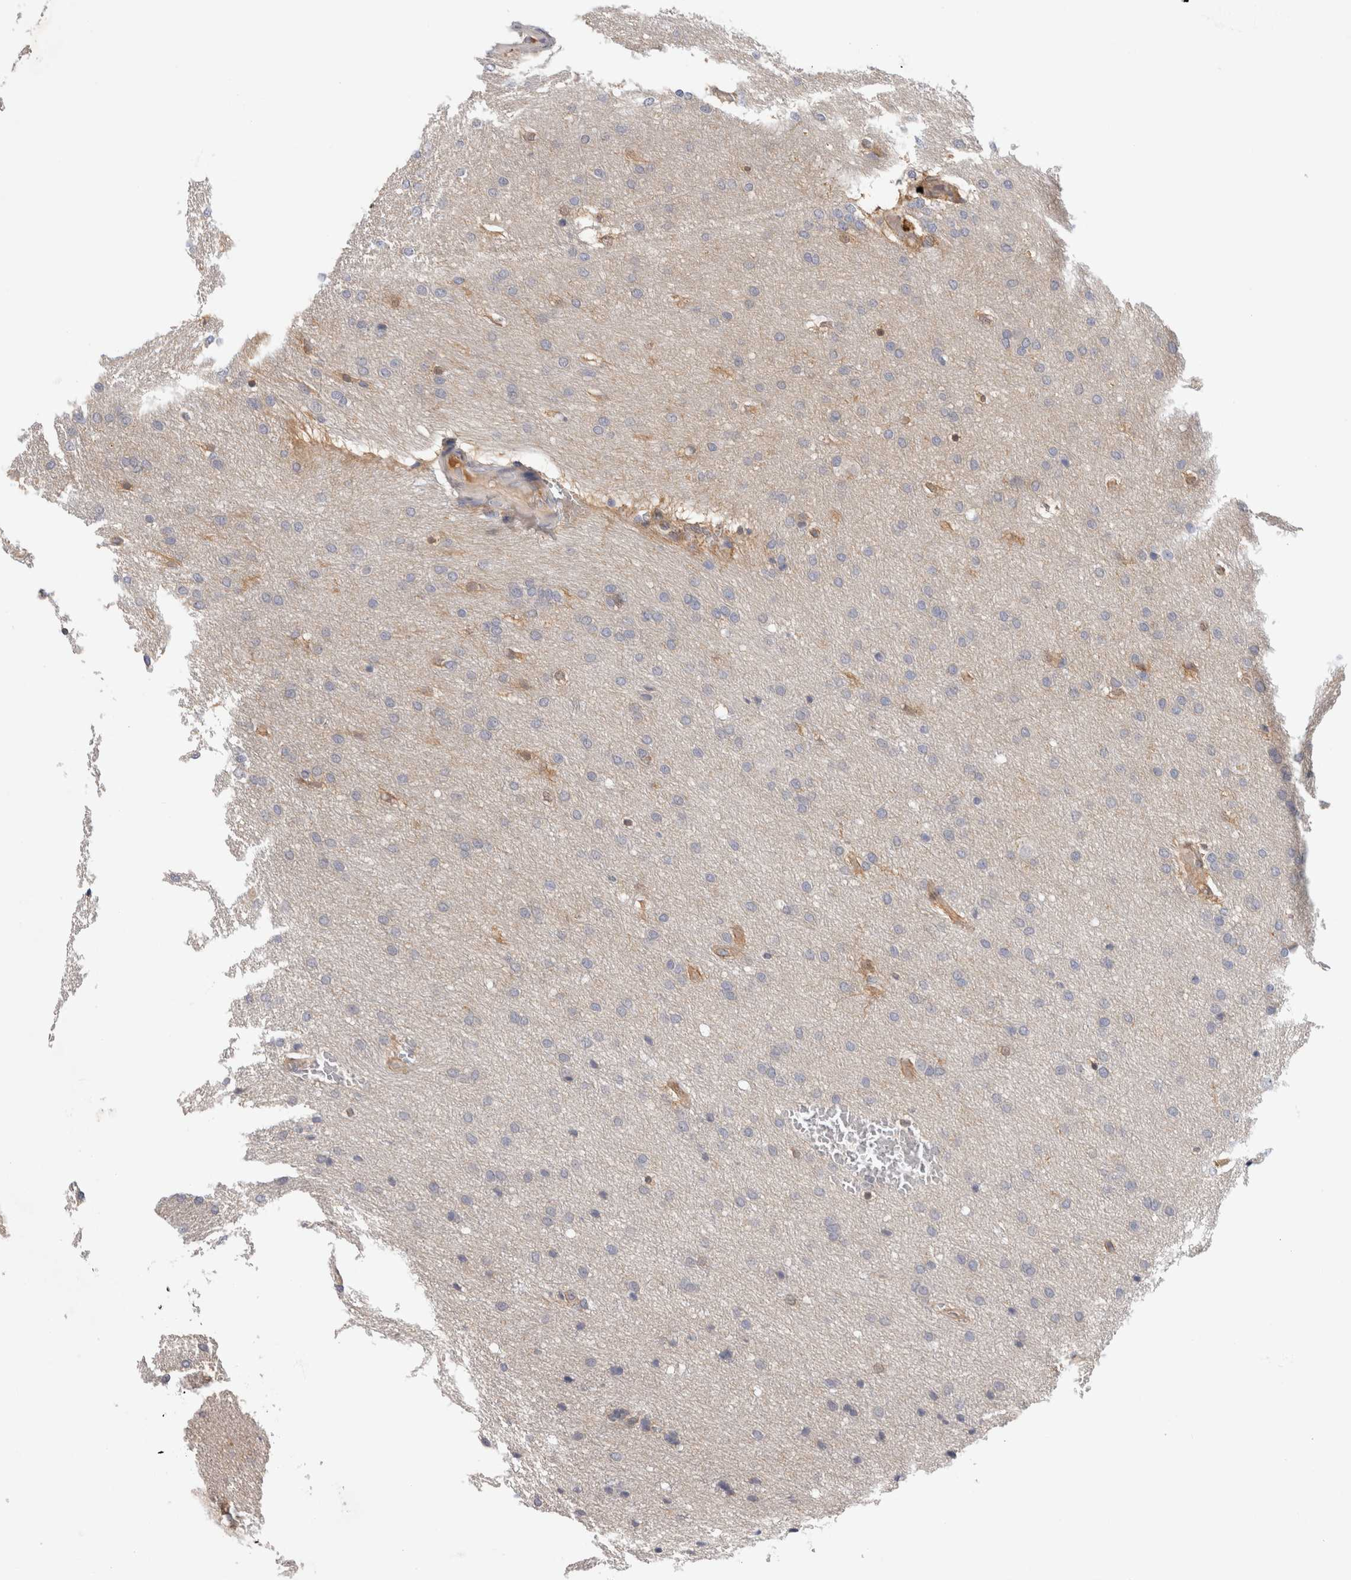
{"staining": {"intensity": "negative", "quantity": "none", "location": "none"}, "tissue": "glioma", "cell_type": "Tumor cells", "image_type": "cancer", "snomed": [{"axis": "morphology", "description": "Glioma, malignant, Low grade"}, {"axis": "topography", "description": "Brain"}], "caption": "Immunohistochemistry (IHC) photomicrograph of human glioma stained for a protein (brown), which reveals no positivity in tumor cells.", "gene": "PGM1", "patient": {"sex": "female", "age": 37}}